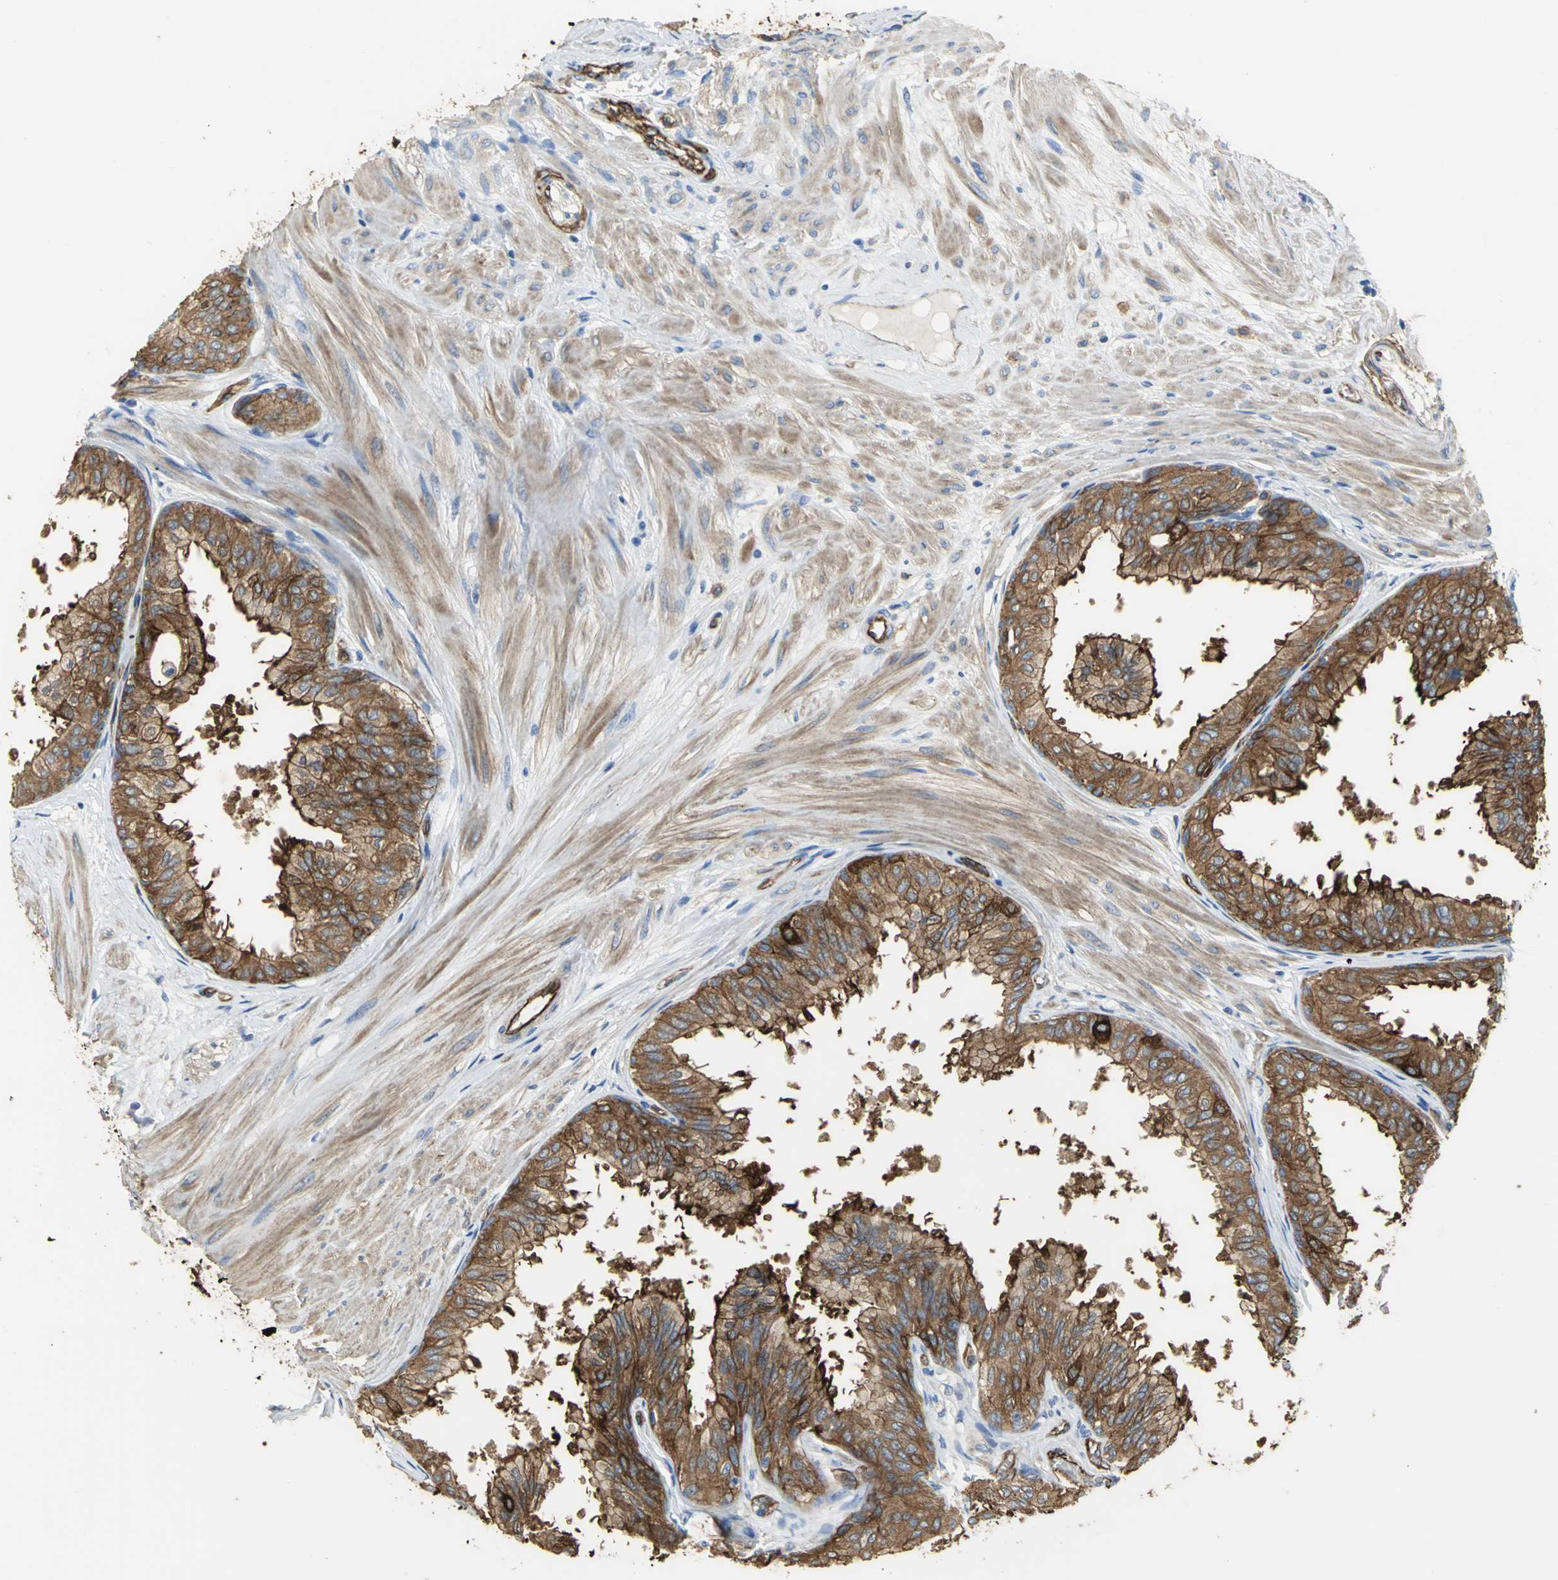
{"staining": {"intensity": "strong", "quantity": ">75%", "location": "cytoplasmic/membranous"}, "tissue": "prostate", "cell_type": "Glandular cells", "image_type": "normal", "snomed": [{"axis": "morphology", "description": "Normal tissue, NOS"}, {"axis": "topography", "description": "Prostate"}, {"axis": "topography", "description": "Seminal veicle"}], "caption": "The histopathology image exhibits a brown stain indicating the presence of a protein in the cytoplasmic/membranous of glandular cells in prostate. (IHC, brightfield microscopy, high magnification).", "gene": "FLNB", "patient": {"sex": "male", "age": 60}}